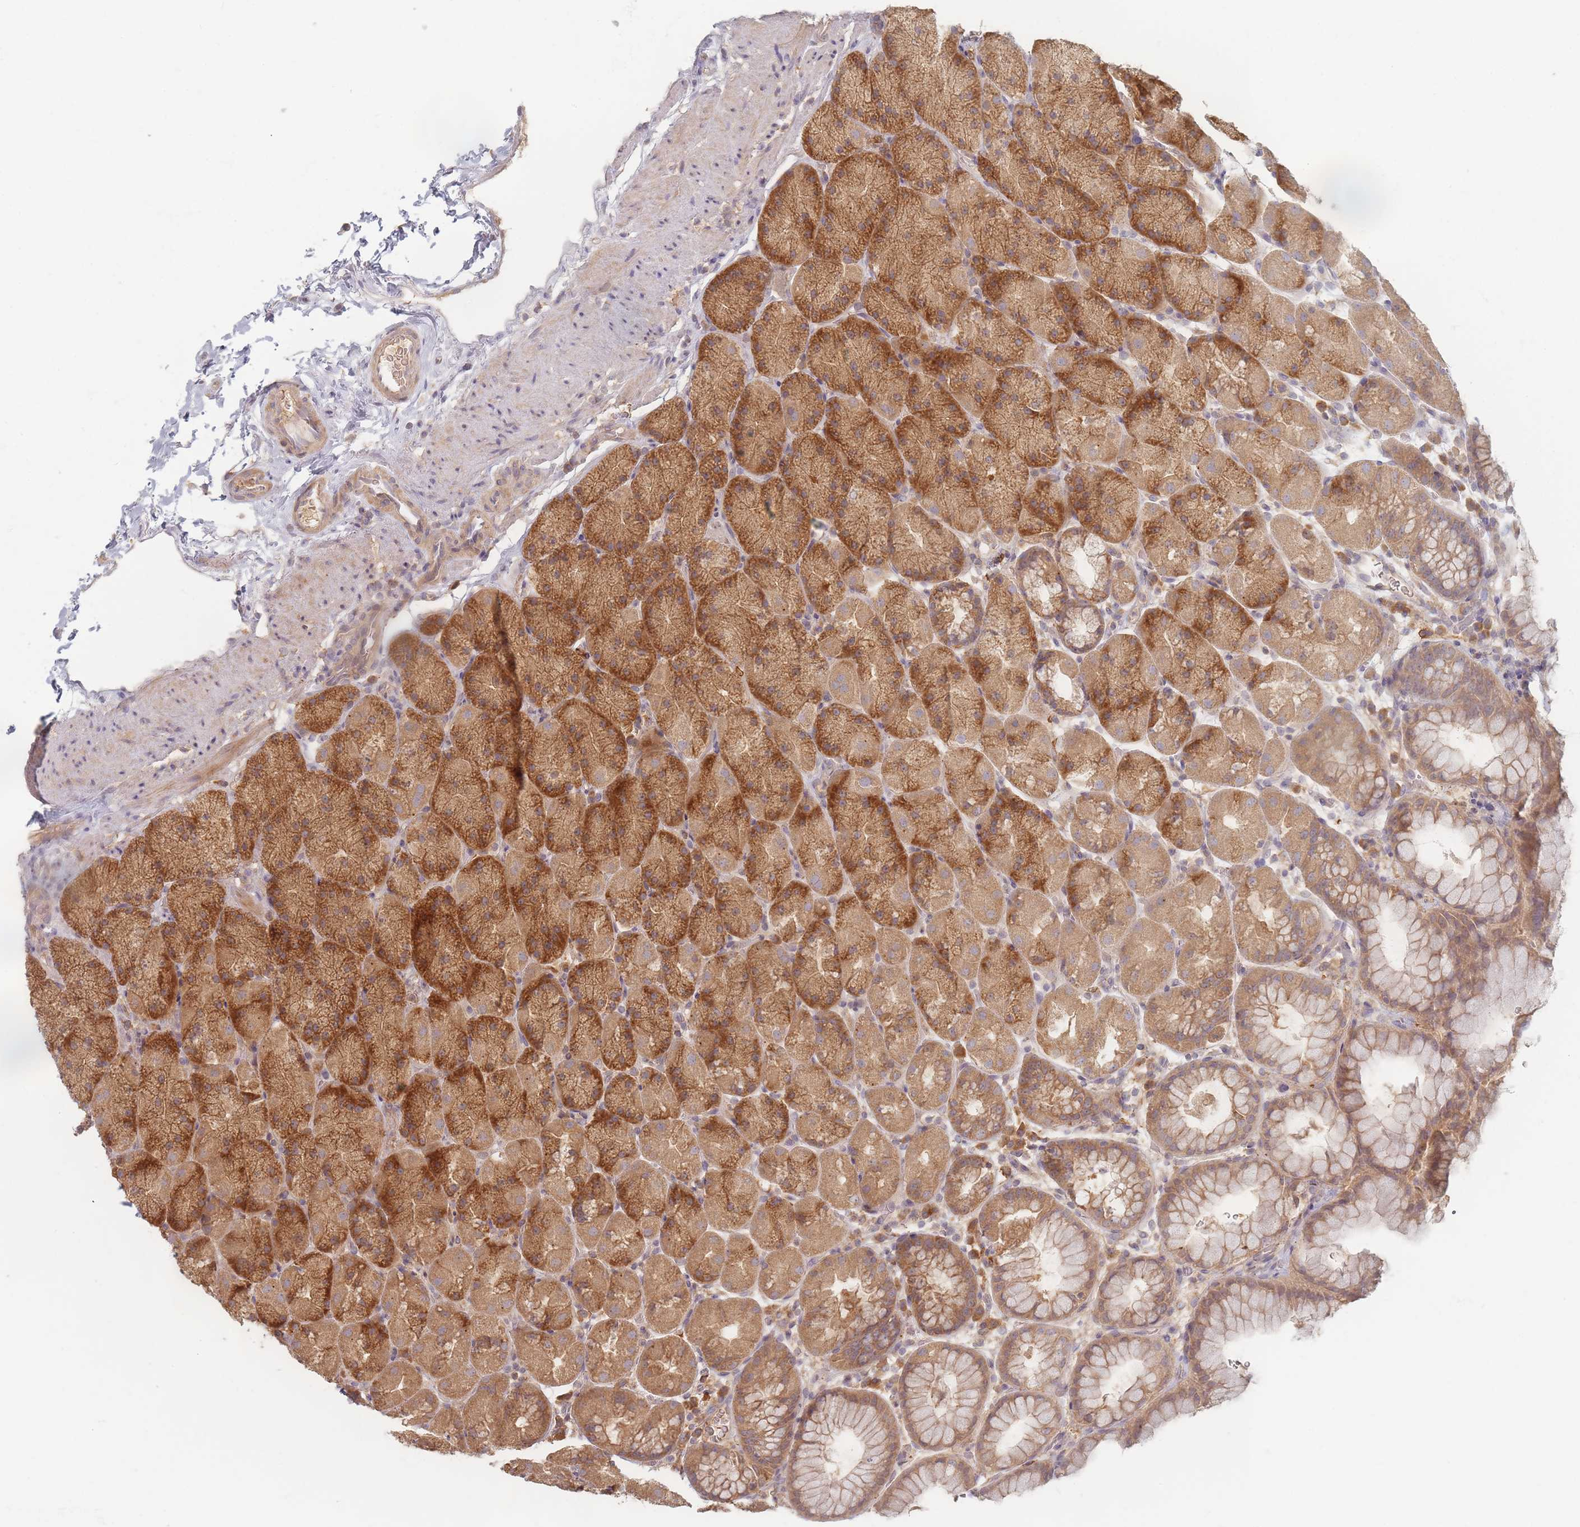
{"staining": {"intensity": "moderate", "quantity": ">75%", "location": "cytoplasmic/membranous"}, "tissue": "stomach", "cell_type": "Glandular cells", "image_type": "normal", "snomed": [{"axis": "morphology", "description": "Normal tissue, NOS"}, {"axis": "topography", "description": "Stomach, upper"}, {"axis": "topography", "description": "Stomach, lower"}], "caption": "Brown immunohistochemical staining in normal stomach reveals moderate cytoplasmic/membranous expression in about >75% of glandular cells.", "gene": "SLC35F3", "patient": {"sex": "male", "age": 67}}